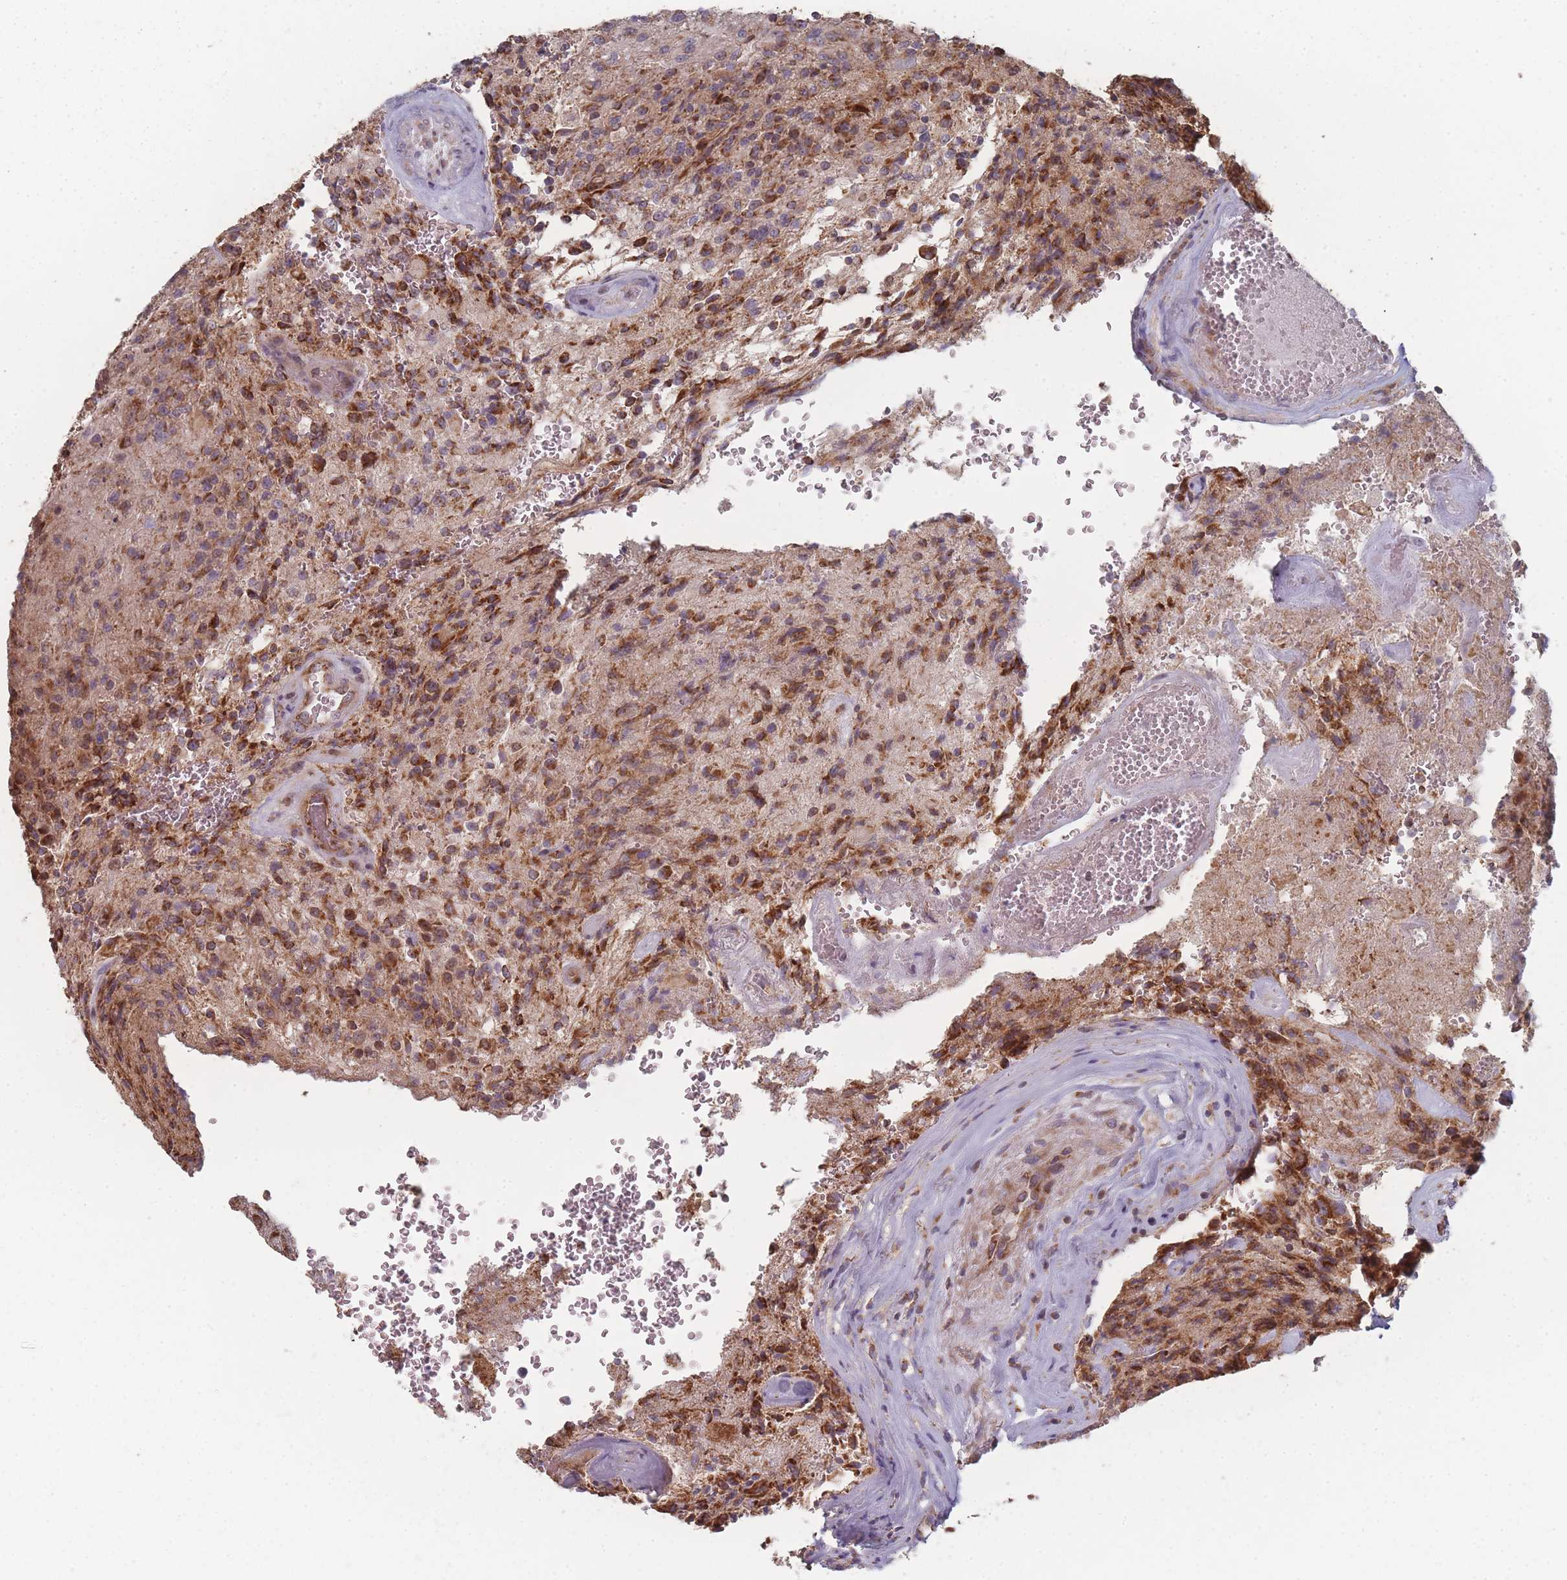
{"staining": {"intensity": "strong", "quantity": "25%-75%", "location": "cytoplasmic/membranous"}, "tissue": "glioma", "cell_type": "Tumor cells", "image_type": "cancer", "snomed": [{"axis": "morphology", "description": "Normal tissue, NOS"}, {"axis": "morphology", "description": "Glioma, malignant, High grade"}, {"axis": "topography", "description": "Cerebral cortex"}], "caption": "Glioma was stained to show a protein in brown. There is high levels of strong cytoplasmic/membranous positivity in about 25%-75% of tumor cells. Immunohistochemistry stains the protein in brown and the nuclei are stained blue.", "gene": "PSMB3", "patient": {"sex": "male", "age": 56}}